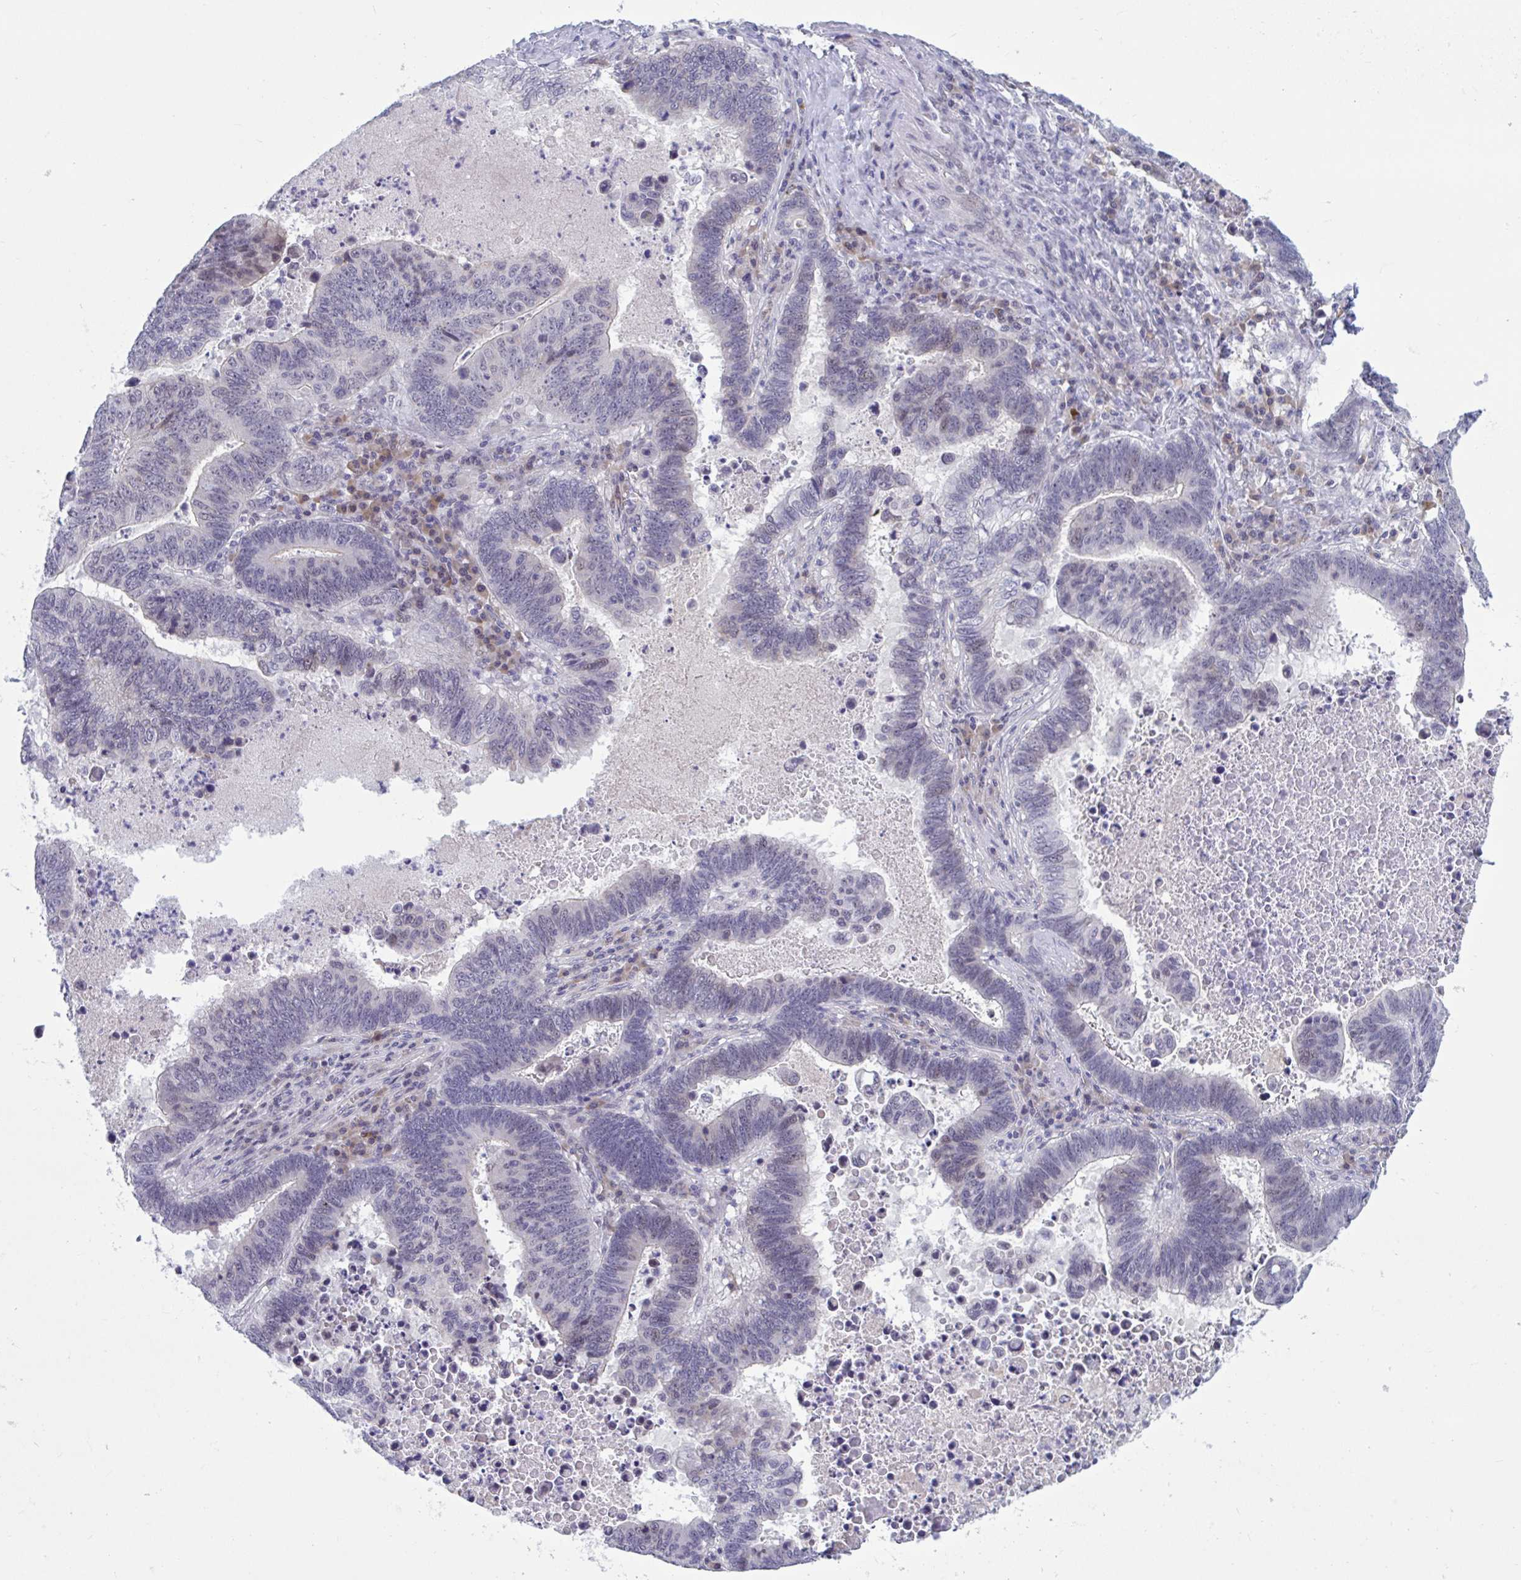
{"staining": {"intensity": "negative", "quantity": "none", "location": "none"}, "tissue": "lung cancer", "cell_type": "Tumor cells", "image_type": "cancer", "snomed": [{"axis": "morphology", "description": "Aneuploidy"}, {"axis": "morphology", "description": "Adenocarcinoma, NOS"}, {"axis": "morphology", "description": "Adenocarcinoma primary or metastatic"}, {"axis": "topography", "description": "Lung"}], "caption": "This is an IHC micrograph of human lung cancer. There is no staining in tumor cells.", "gene": "CNGB3", "patient": {"sex": "female", "age": 75}}